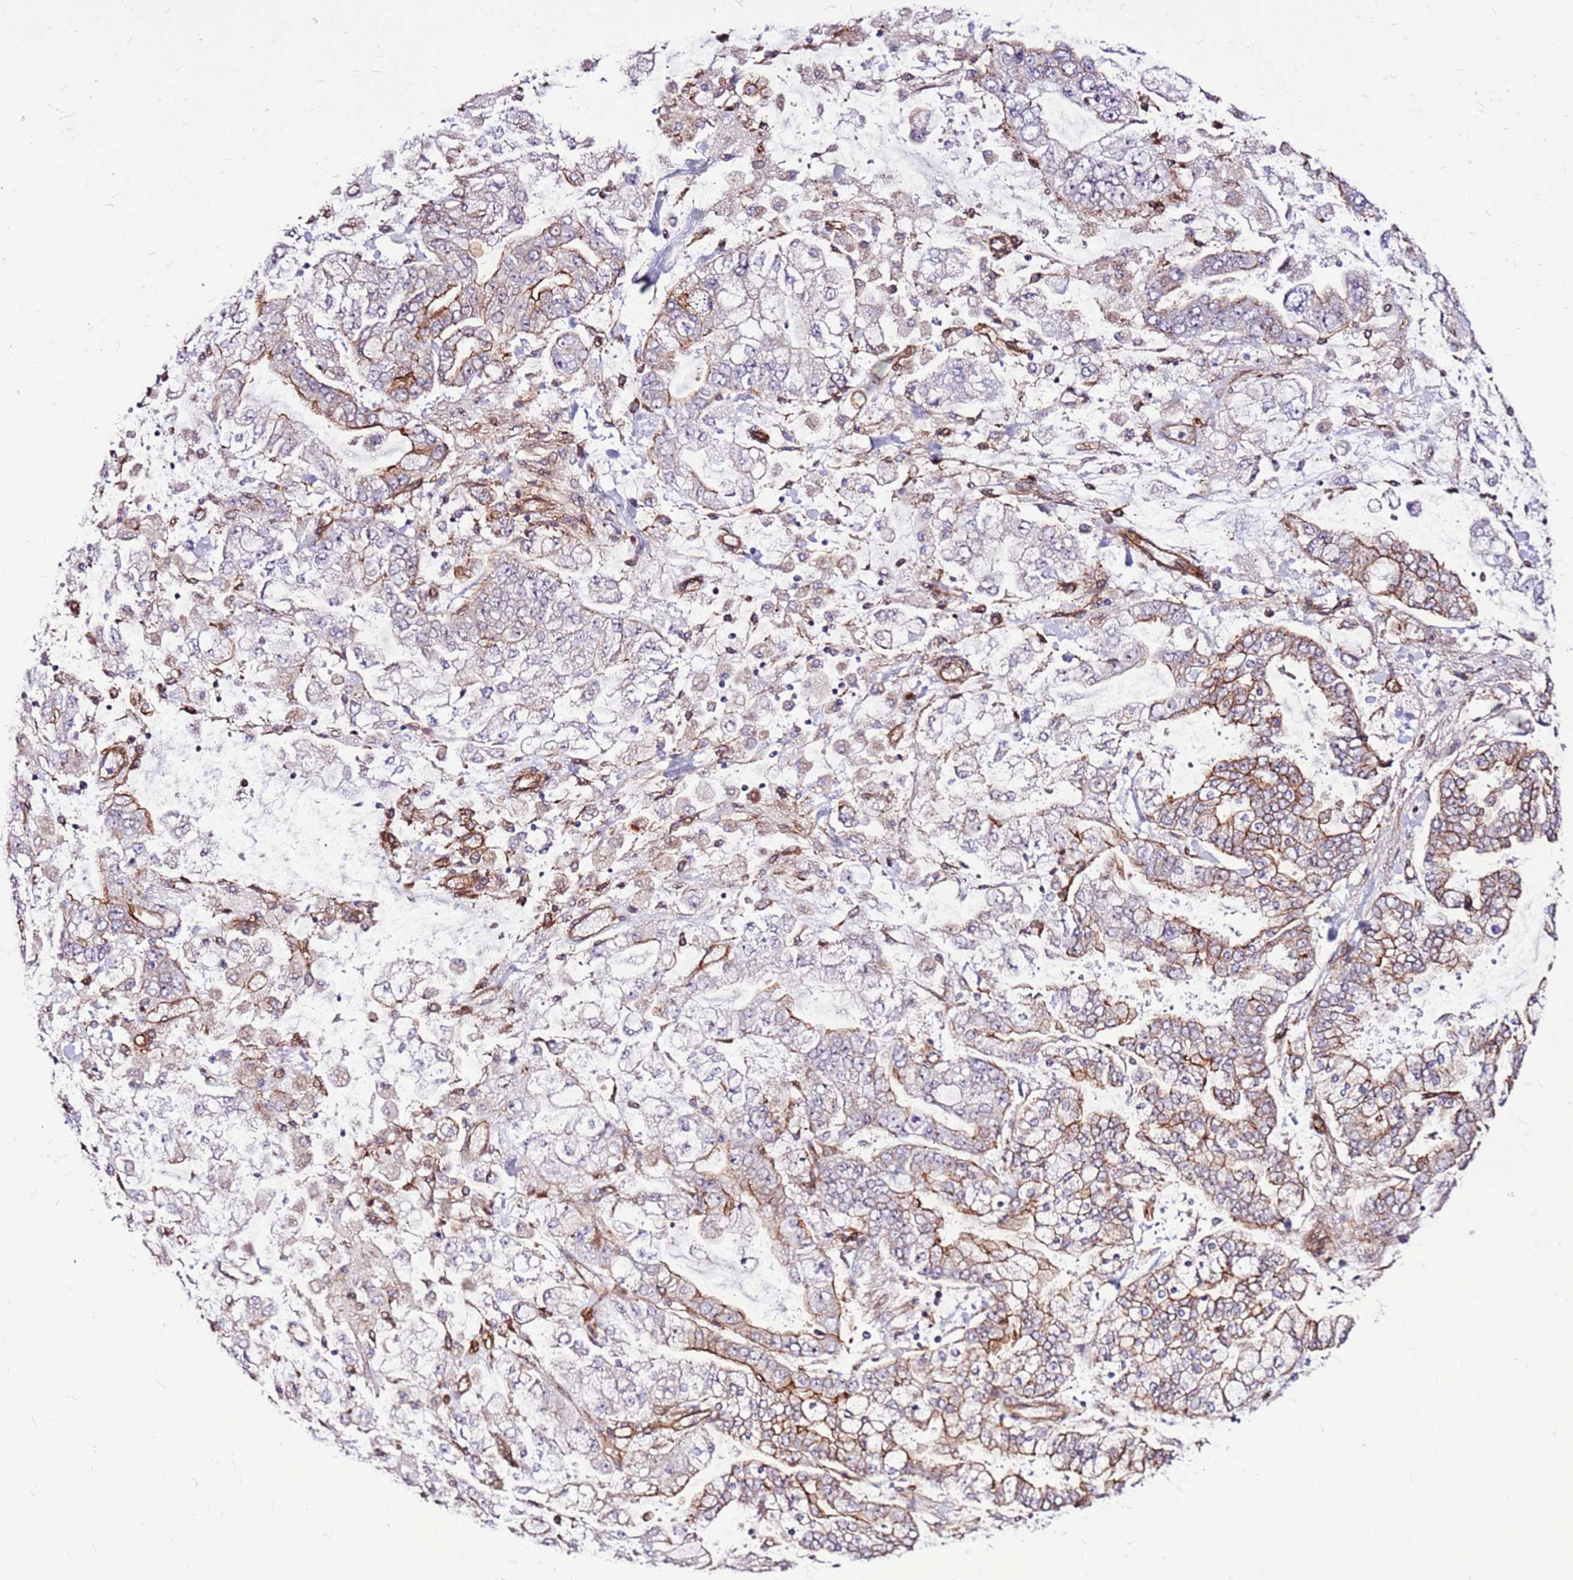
{"staining": {"intensity": "strong", "quantity": "25%-75%", "location": "cytoplasmic/membranous"}, "tissue": "stomach cancer", "cell_type": "Tumor cells", "image_type": "cancer", "snomed": [{"axis": "morphology", "description": "Normal tissue, NOS"}, {"axis": "morphology", "description": "Adenocarcinoma, NOS"}, {"axis": "topography", "description": "Stomach, upper"}, {"axis": "topography", "description": "Stomach"}], "caption": "Human stomach cancer (adenocarcinoma) stained for a protein (brown) demonstrates strong cytoplasmic/membranous positive positivity in about 25%-75% of tumor cells.", "gene": "TOPAZ1", "patient": {"sex": "male", "age": 76}}